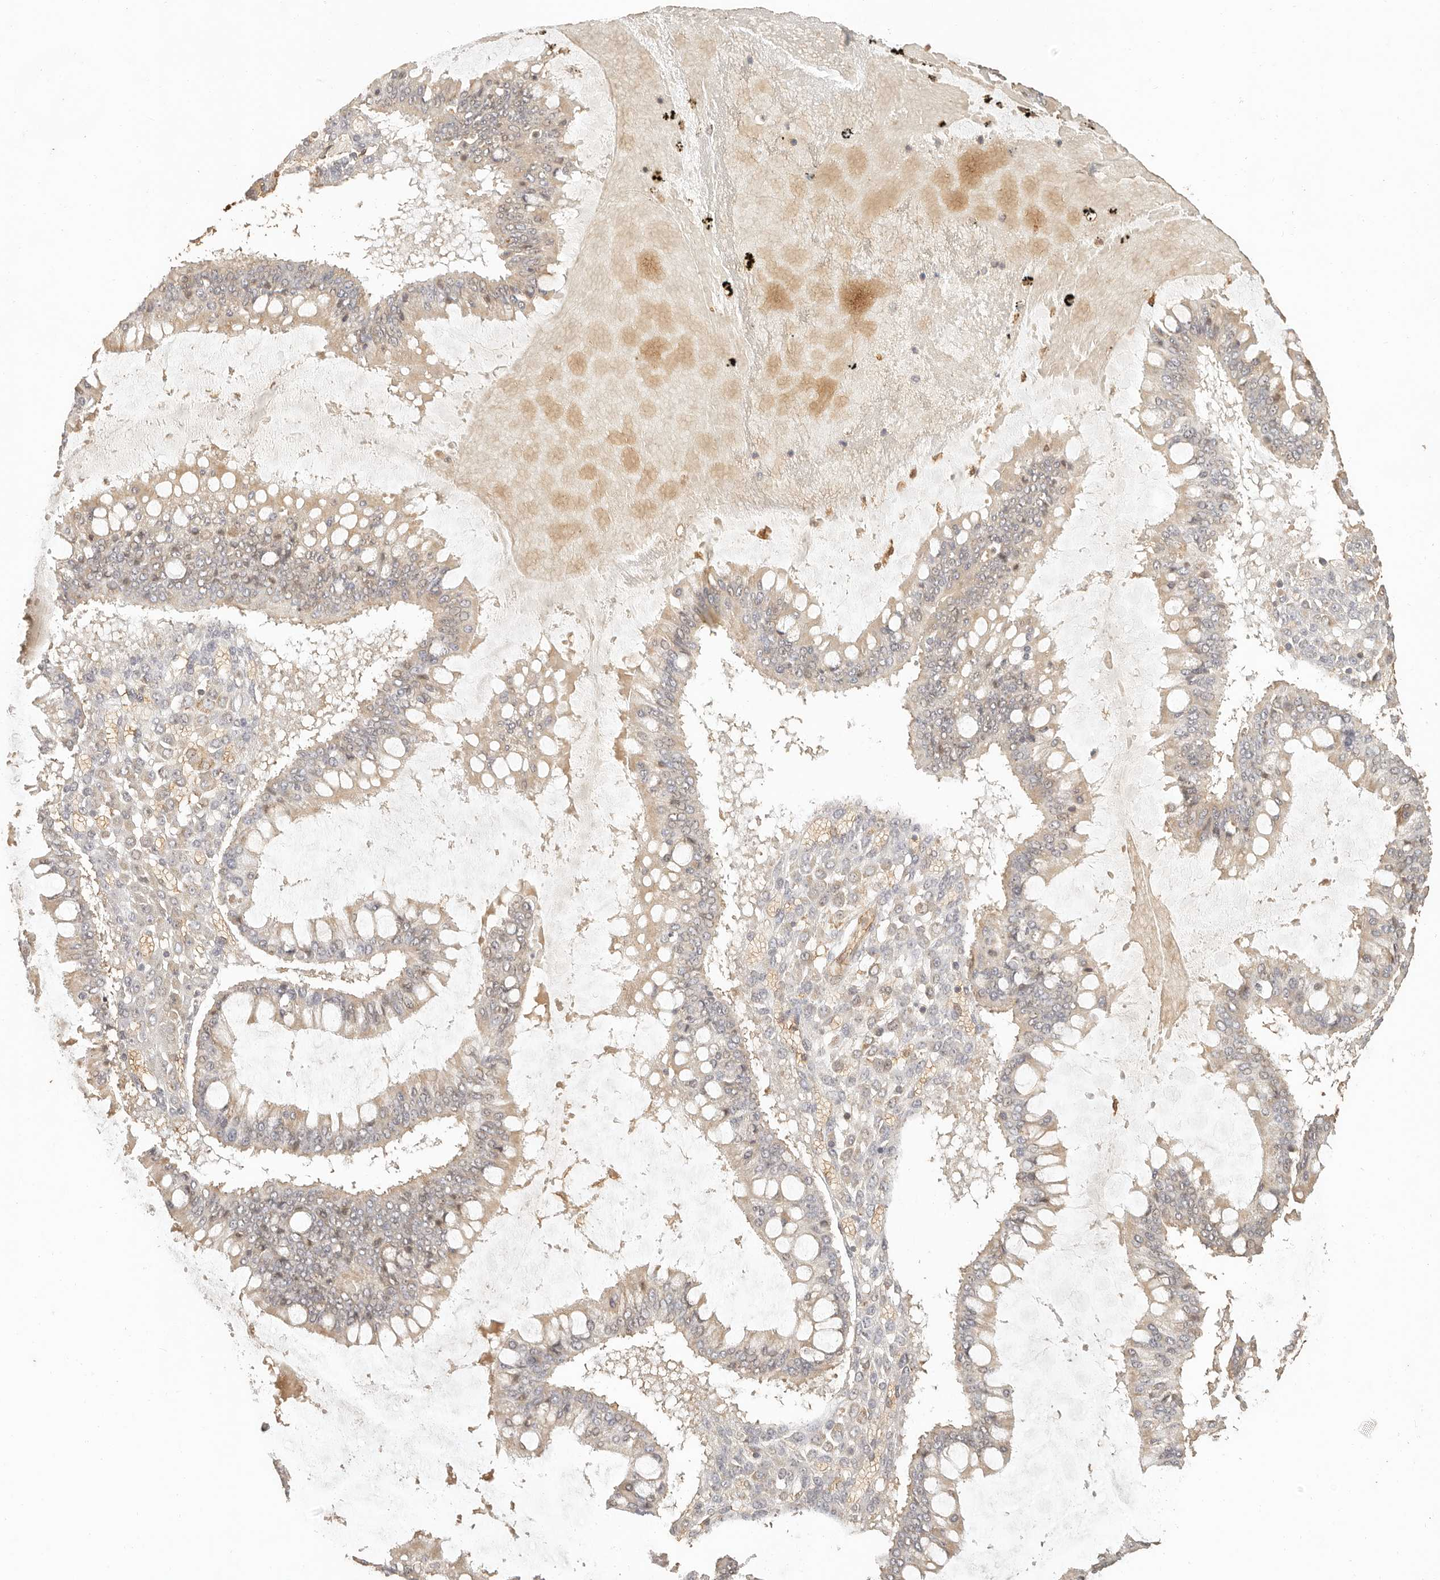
{"staining": {"intensity": "weak", "quantity": "<25%", "location": "cytoplasmic/membranous"}, "tissue": "ovarian cancer", "cell_type": "Tumor cells", "image_type": "cancer", "snomed": [{"axis": "morphology", "description": "Cystadenocarcinoma, mucinous, NOS"}, {"axis": "topography", "description": "Ovary"}], "caption": "High power microscopy image of an IHC histopathology image of ovarian cancer (mucinous cystadenocarcinoma), revealing no significant staining in tumor cells.", "gene": "INTS11", "patient": {"sex": "female", "age": 73}}